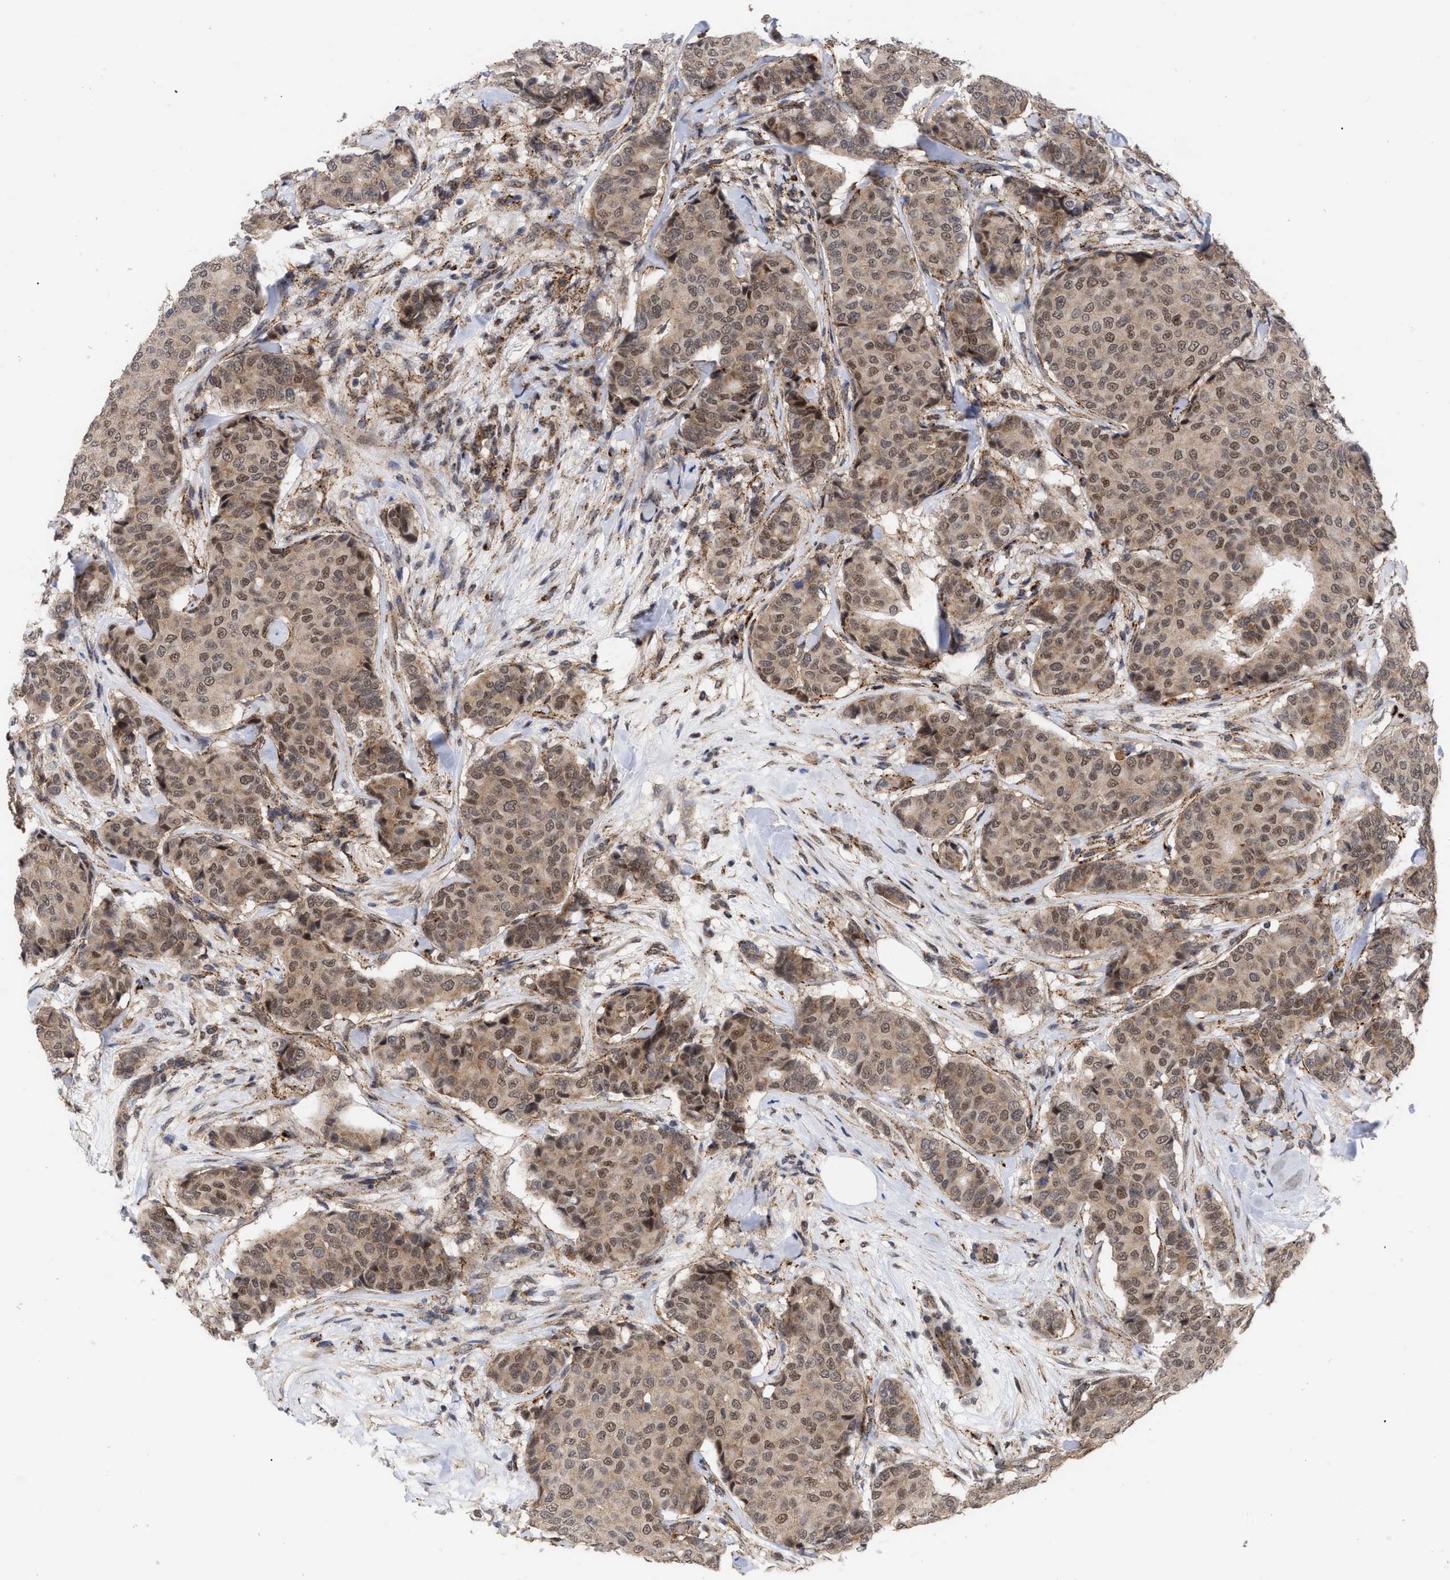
{"staining": {"intensity": "moderate", "quantity": ">75%", "location": "nuclear"}, "tissue": "breast cancer", "cell_type": "Tumor cells", "image_type": "cancer", "snomed": [{"axis": "morphology", "description": "Duct carcinoma"}, {"axis": "topography", "description": "Breast"}], "caption": "High-power microscopy captured an immunohistochemistry (IHC) image of intraductal carcinoma (breast), revealing moderate nuclear positivity in about >75% of tumor cells. Ihc stains the protein of interest in brown and the nuclei are stained blue.", "gene": "UPF1", "patient": {"sex": "female", "age": 75}}